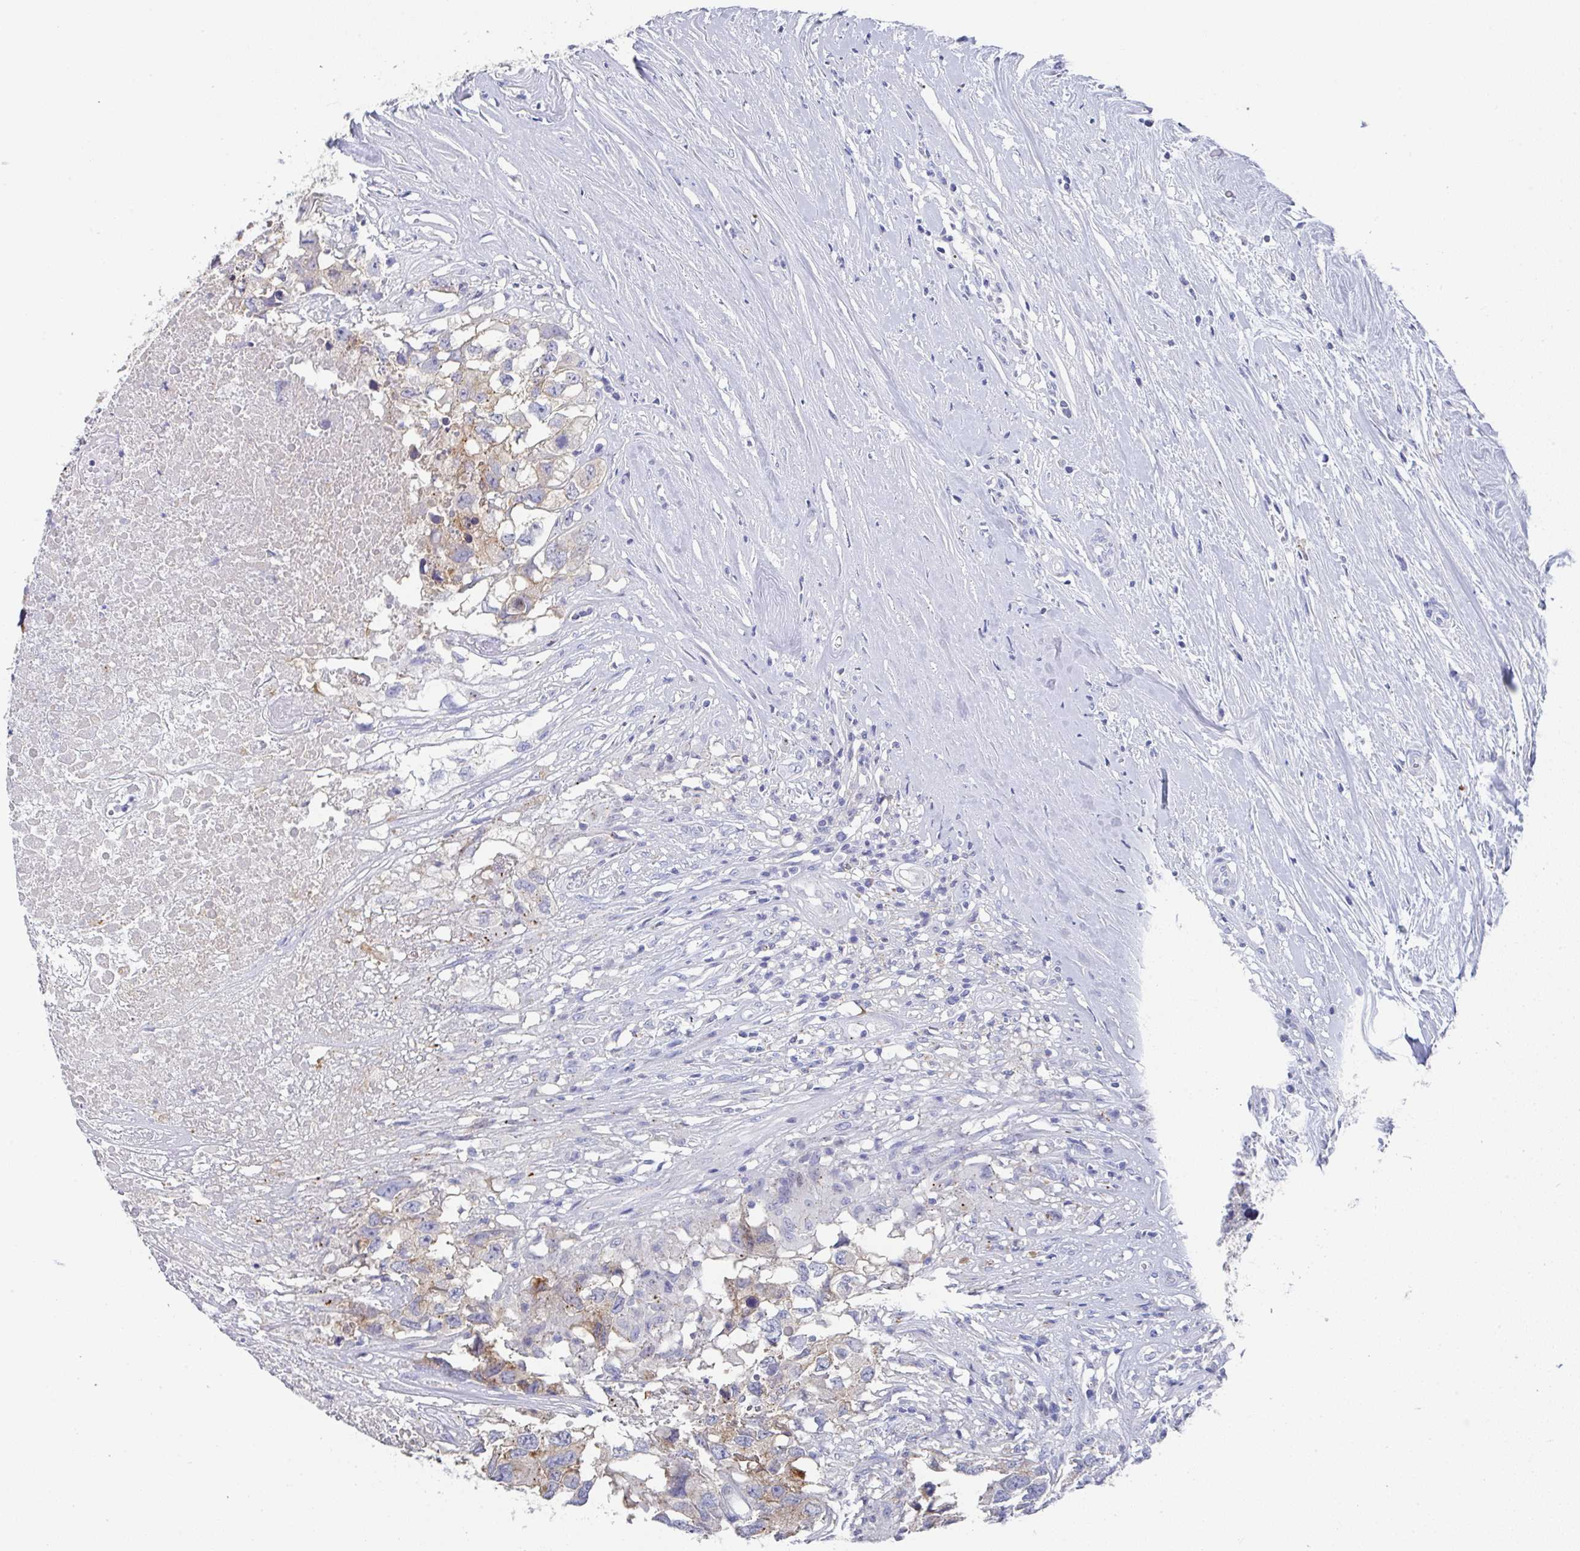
{"staining": {"intensity": "weak", "quantity": ">75%", "location": "cytoplasmic/membranous"}, "tissue": "testis cancer", "cell_type": "Tumor cells", "image_type": "cancer", "snomed": [{"axis": "morphology", "description": "Carcinoma, Embryonal, NOS"}, {"axis": "topography", "description": "Testis"}], "caption": "This is an image of immunohistochemistry (IHC) staining of testis cancer (embryonal carcinoma), which shows weak expression in the cytoplasmic/membranous of tumor cells.", "gene": "TNFRSF8", "patient": {"sex": "male", "age": 83}}